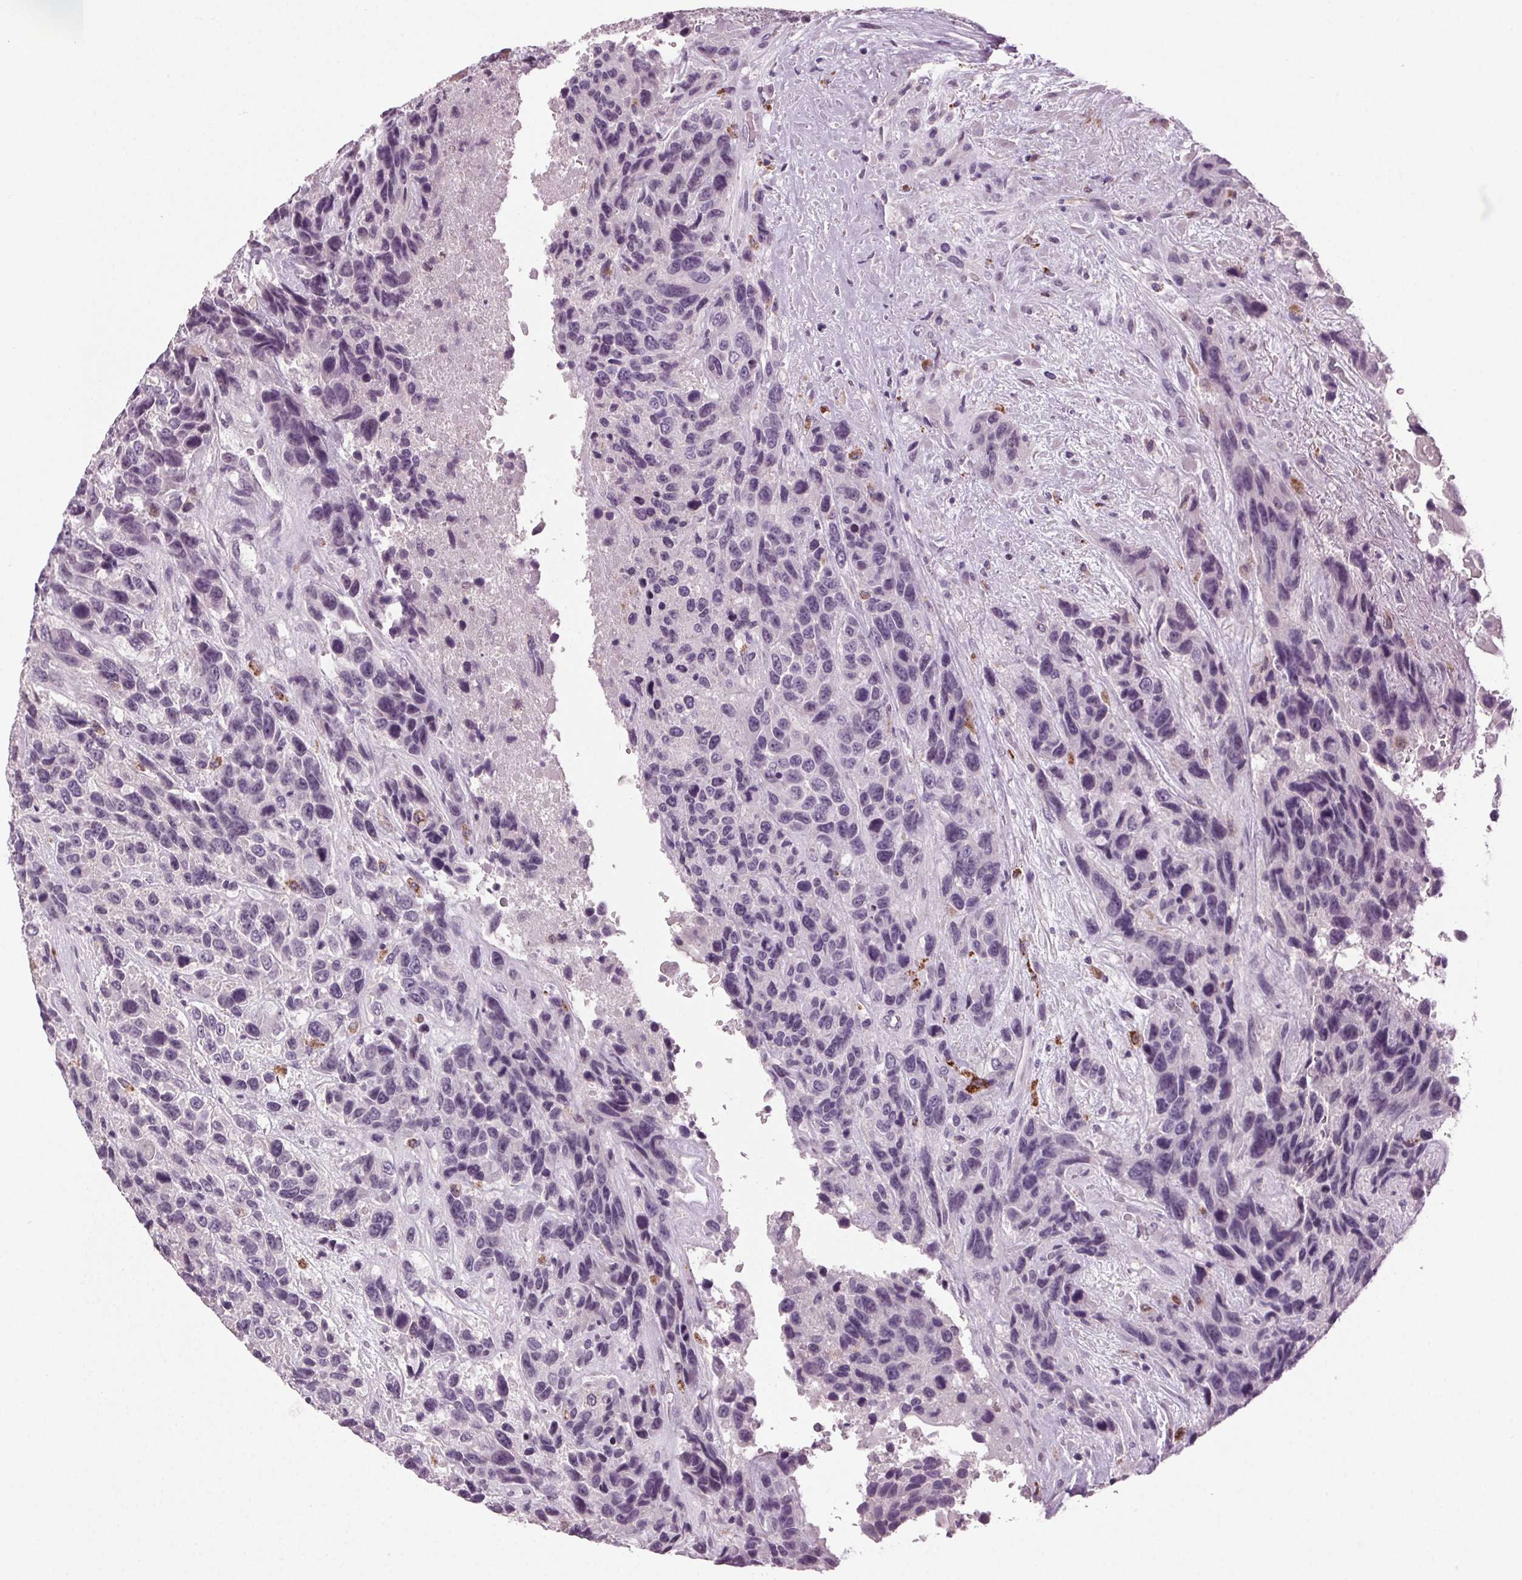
{"staining": {"intensity": "negative", "quantity": "none", "location": "none"}, "tissue": "urothelial cancer", "cell_type": "Tumor cells", "image_type": "cancer", "snomed": [{"axis": "morphology", "description": "Urothelial carcinoma, High grade"}, {"axis": "topography", "description": "Urinary bladder"}], "caption": "High power microscopy image of an immunohistochemistry (IHC) image of urothelial carcinoma (high-grade), revealing no significant positivity in tumor cells.", "gene": "DNAH12", "patient": {"sex": "female", "age": 70}}